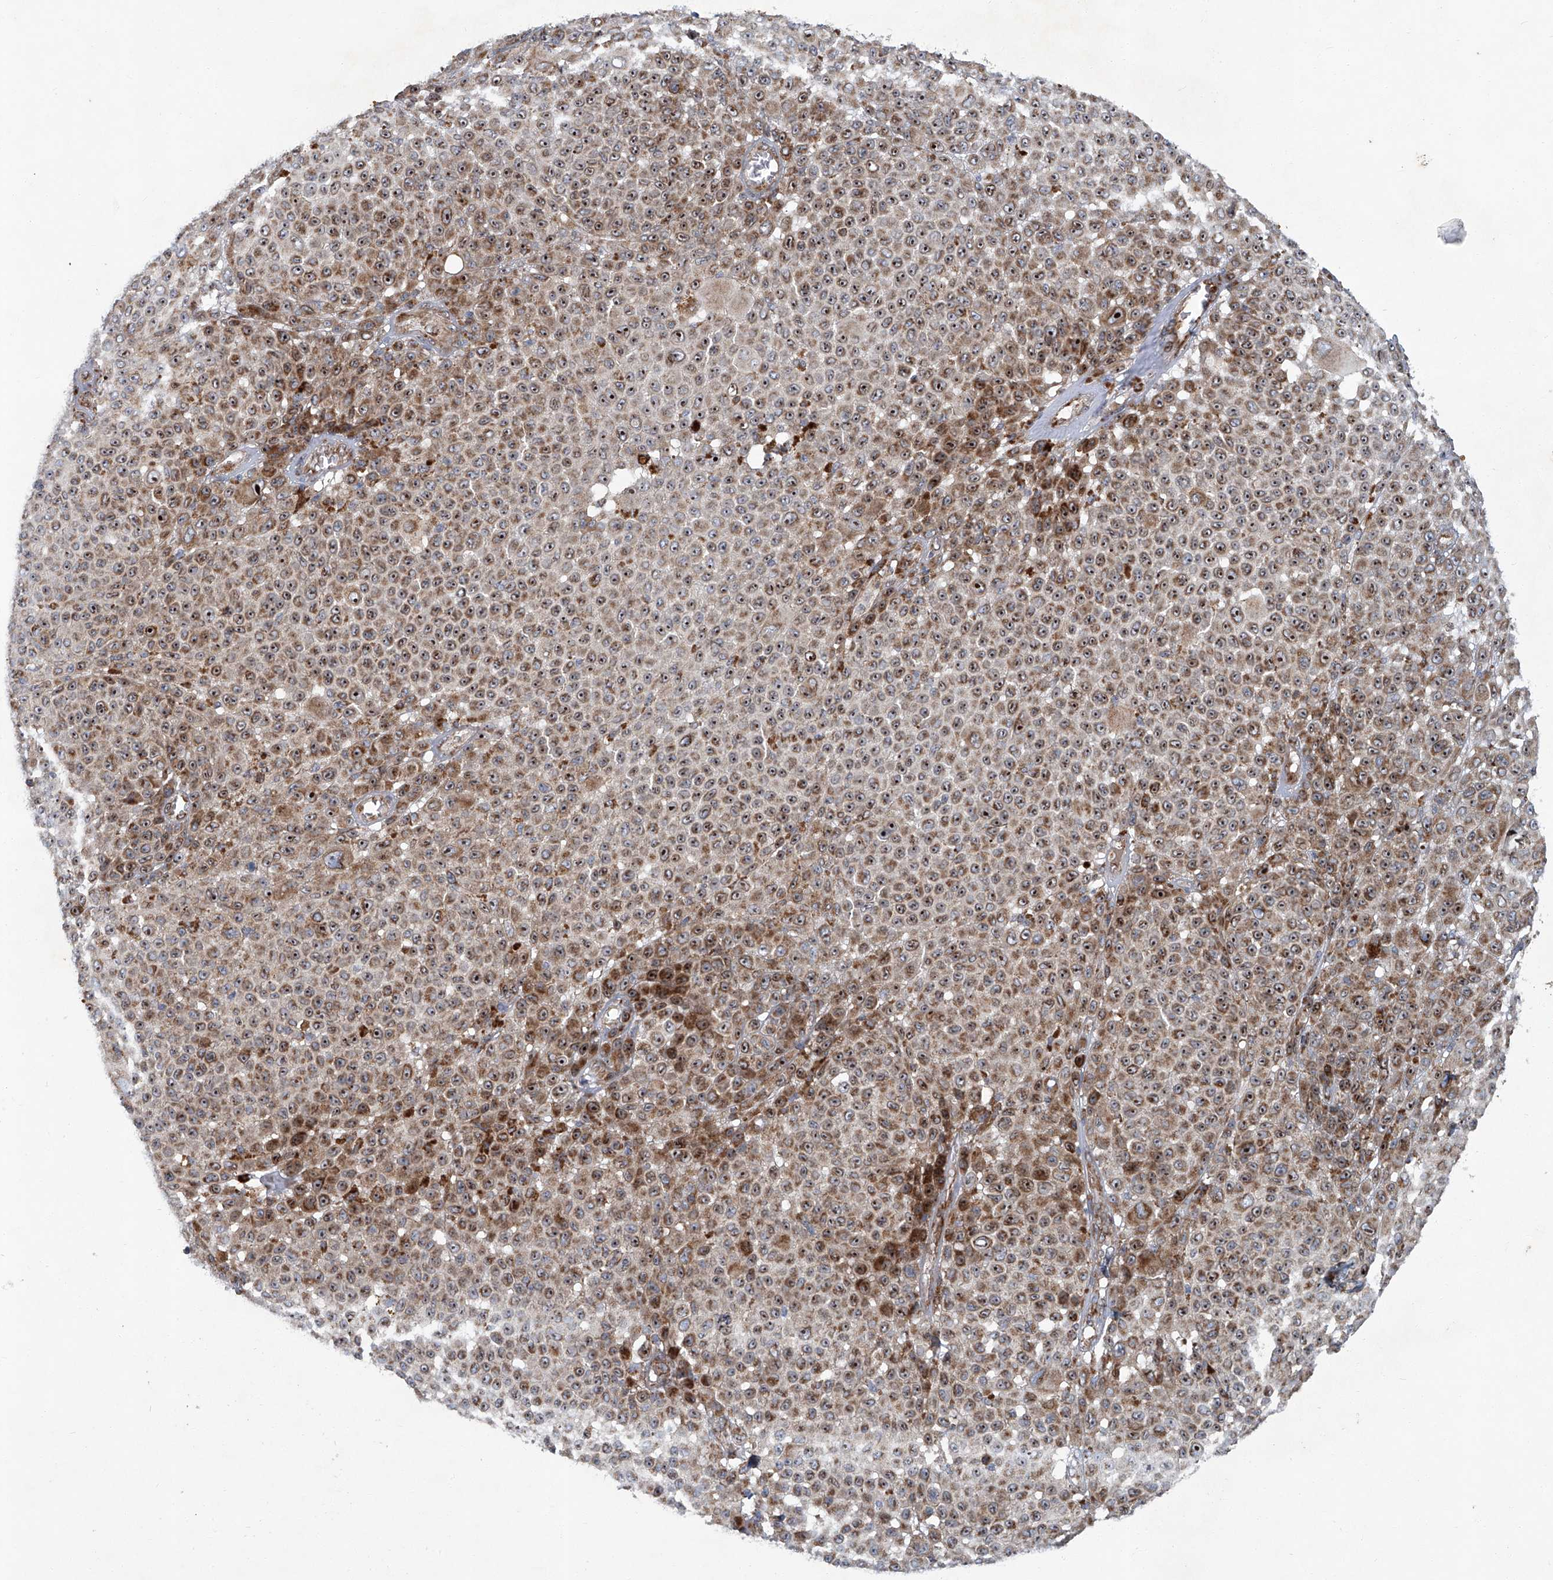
{"staining": {"intensity": "moderate", "quantity": ">75%", "location": "cytoplasmic/membranous,nuclear"}, "tissue": "melanoma", "cell_type": "Tumor cells", "image_type": "cancer", "snomed": [{"axis": "morphology", "description": "Malignant melanoma, NOS"}, {"axis": "topography", "description": "Skin"}], "caption": "Malignant melanoma stained for a protein shows moderate cytoplasmic/membranous and nuclear positivity in tumor cells. Immunohistochemistry (ihc) stains the protein of interest in brown and the nuclei are stained blue.", "gene": "GPR132", "patient": {"sex": "female", "age": 94}}